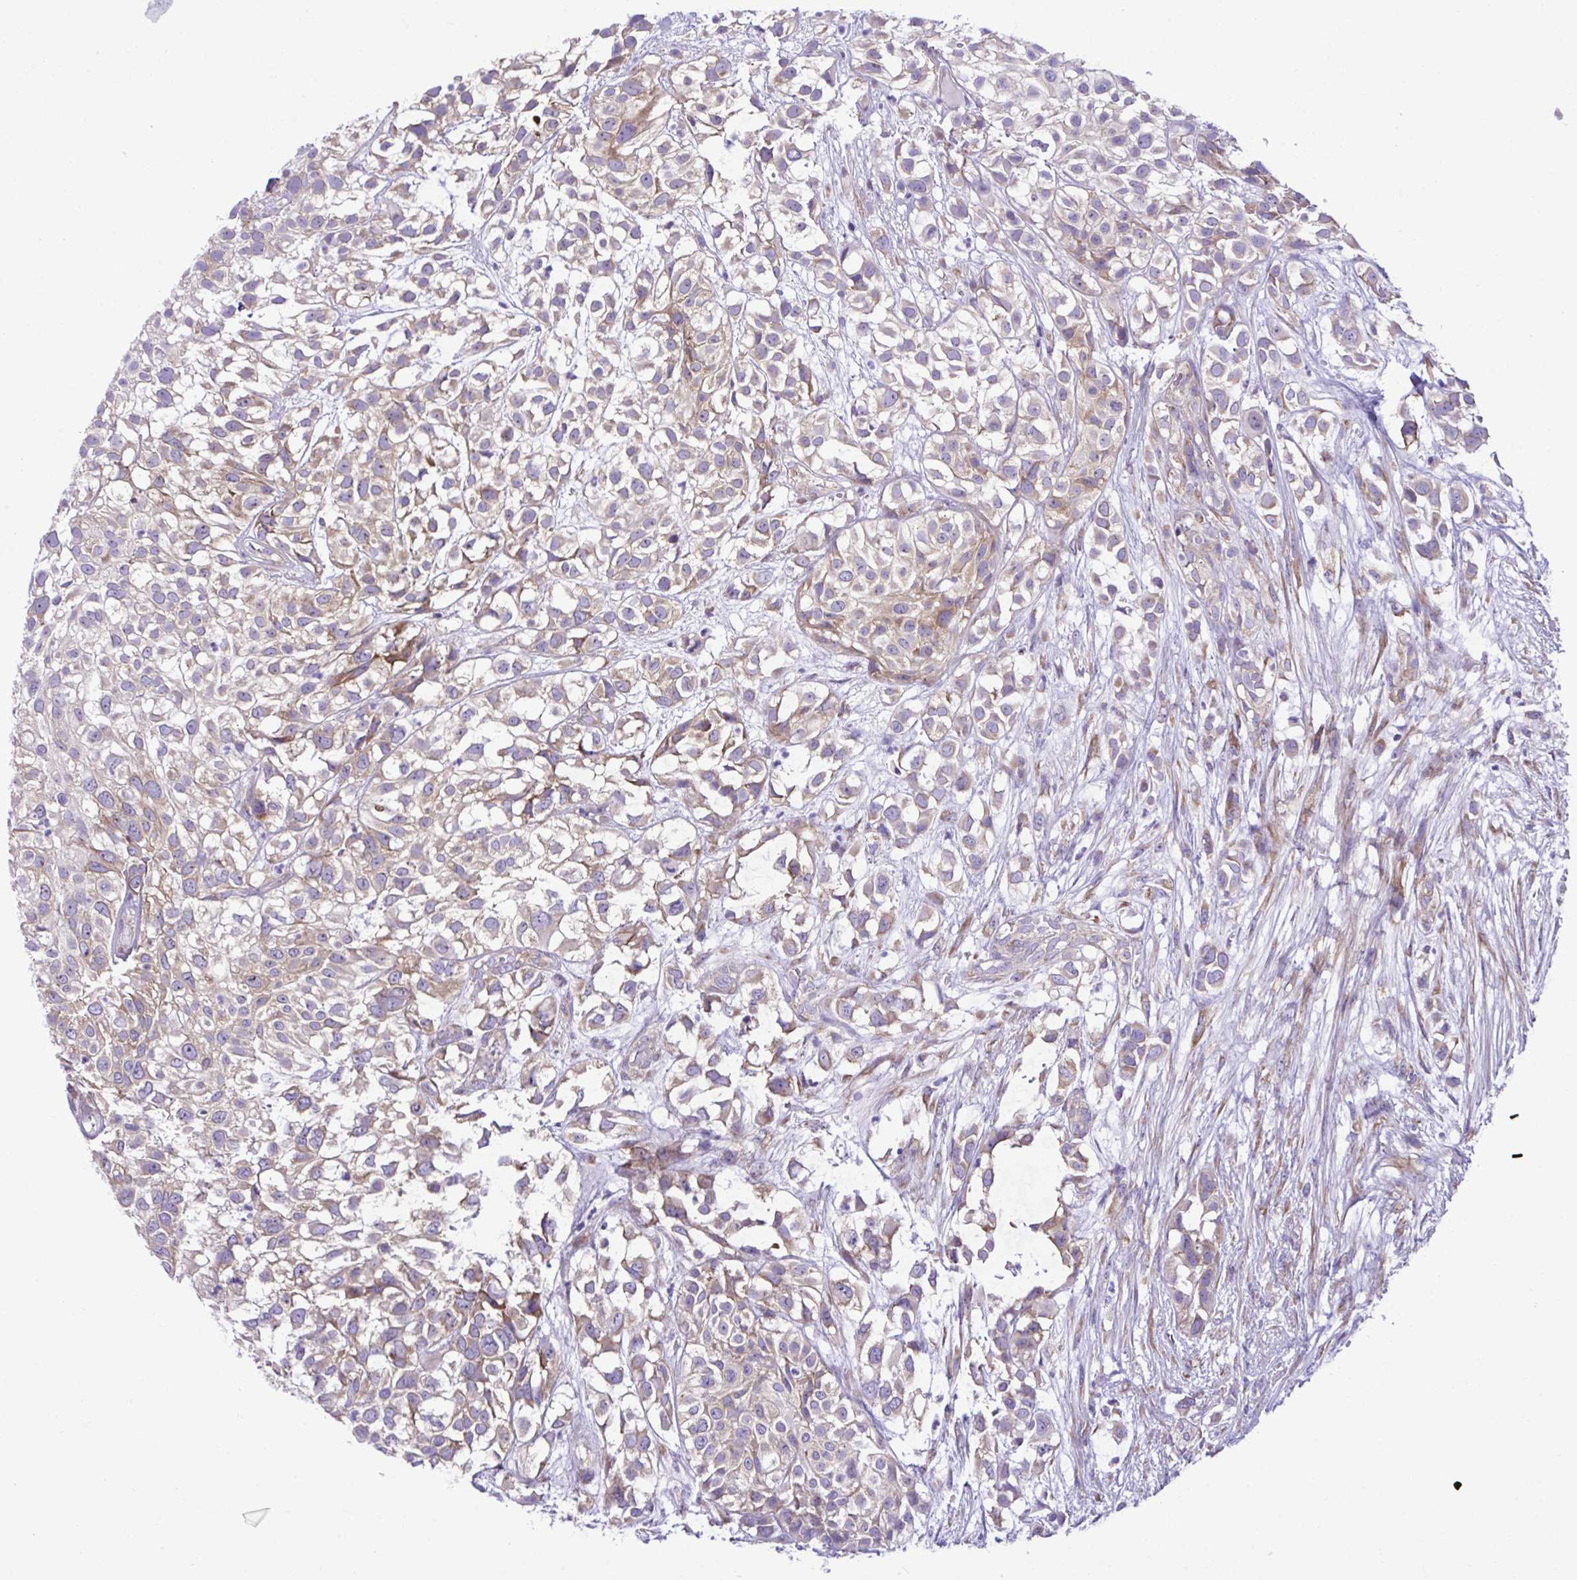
{"staining": {"intensity": "weak", "quantity": "25%-75%", "location": "cytoplasmic/membranous"}, "tissue": "urothelial cancer", "cell_type": "Tumor cells", "image_type": "cancer", "snomed": [{"axis": "morphology", "description": "Urothelial carcinoma, High grade"}, {"axis": "topography", "description": "Urinary bladder"}], "caption": "Tumor cells exhibit low levels of weak cytoplasmic/membranous staining in approximately 25%-75% of cells in human high-grade urothelial carcinoma.", "gene": "RPL7", "patient": {"sex": "male", "age": 56}}